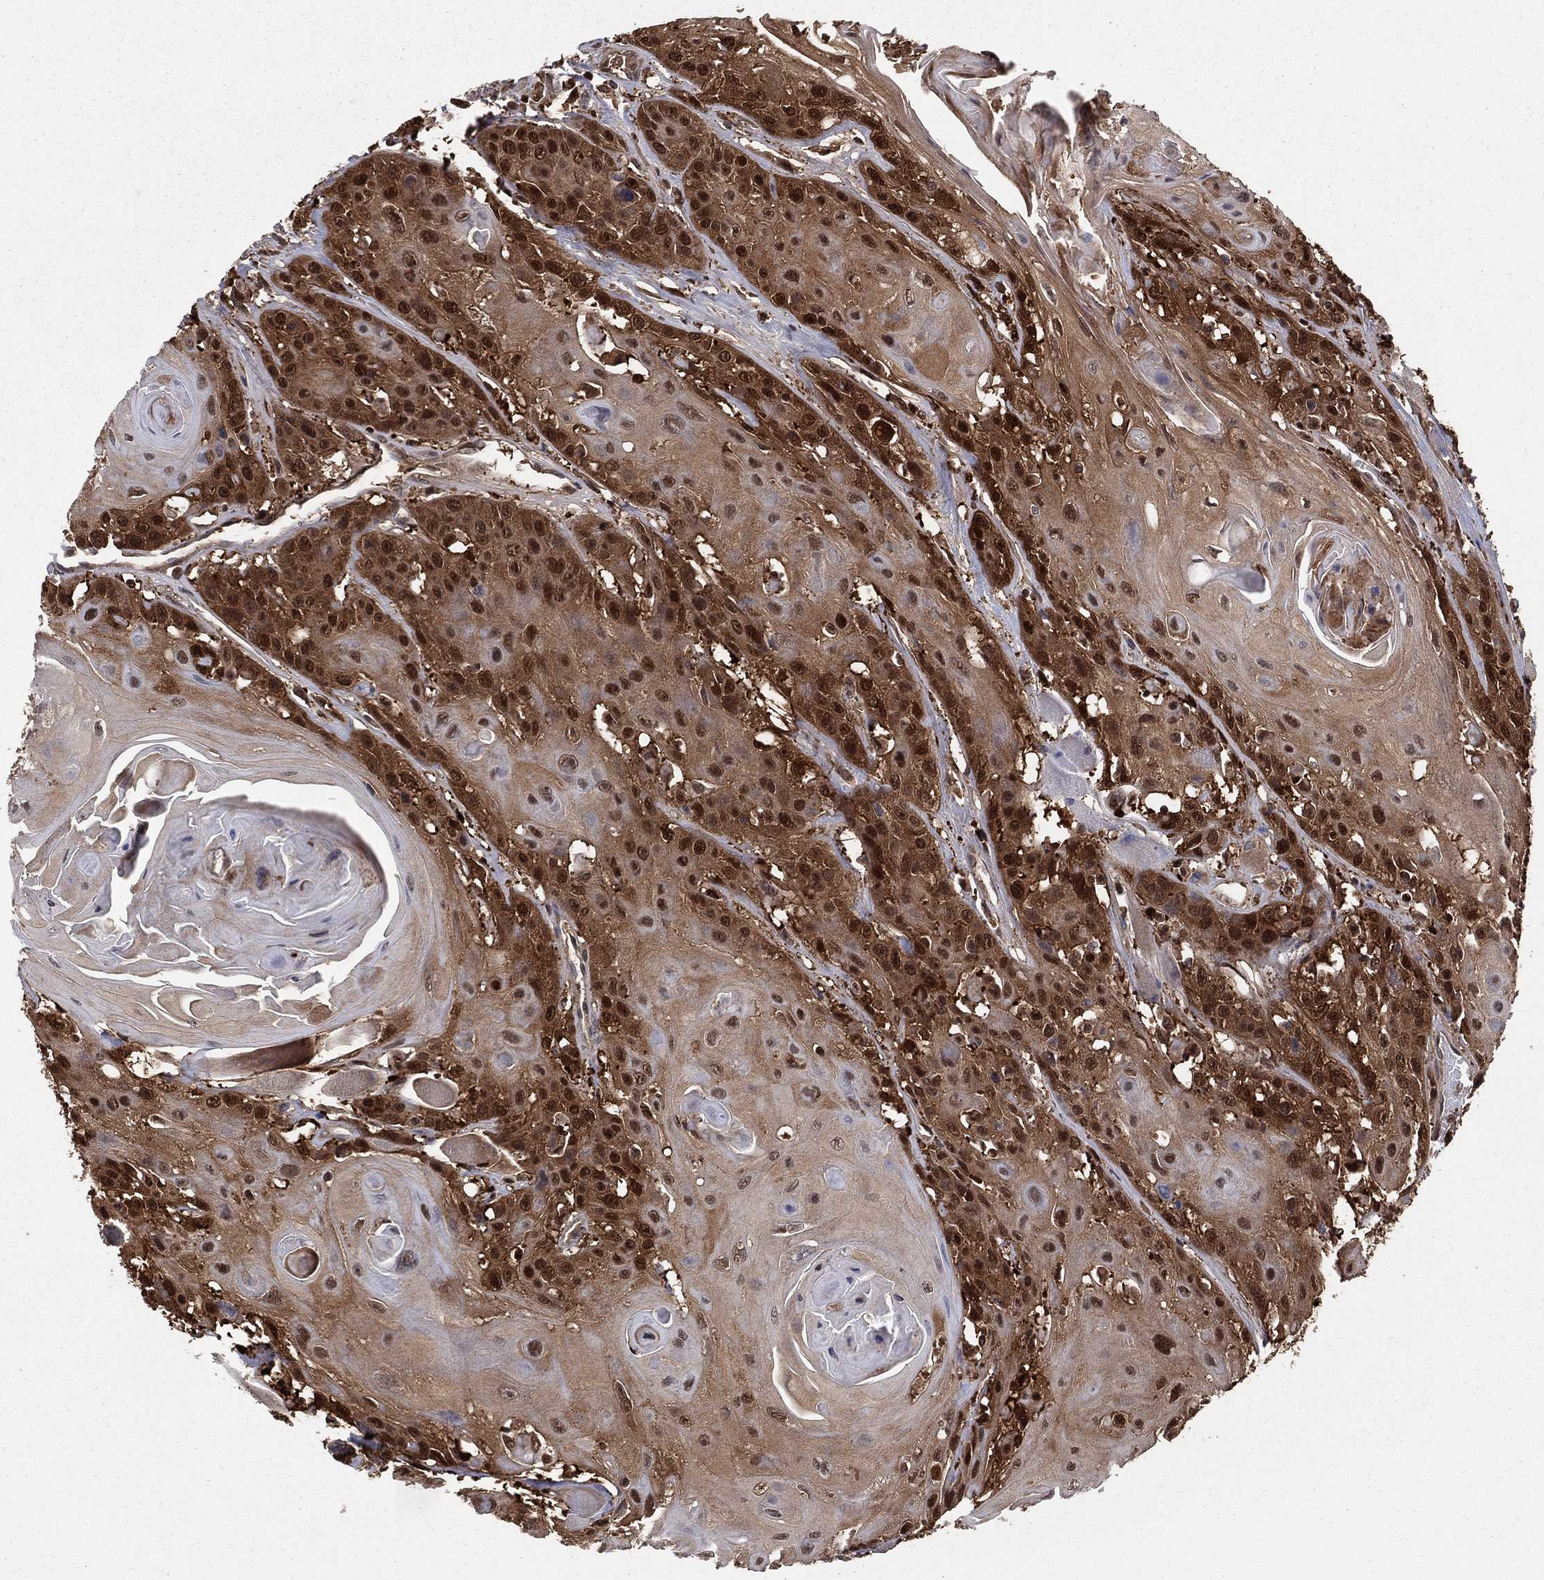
{"staining": {"intensity": "strong", "quantity": "25%-75%", "location": "cytoplasmic/membranous,nuclear"}, "tissue": "head and neck cancer", "cell_type": "Tumor cells", "image_type": "cancer", "snomed": [{"axis": "morphology", "description": "Squamous cell carcinoma, NOS"}, {"axis": "topography", "description": "Head-Neck"}], "caption": "This photomicrograph displays immunohistochemistry staining of human head and neck cancer (squamous cell carcinoma), with high strong cytoplasmic/membranous and nuclear staining in approximately 25%-75% of tumor cells.", "gene": "ENO1", "patient": {"sex": "female", "age": 59}}